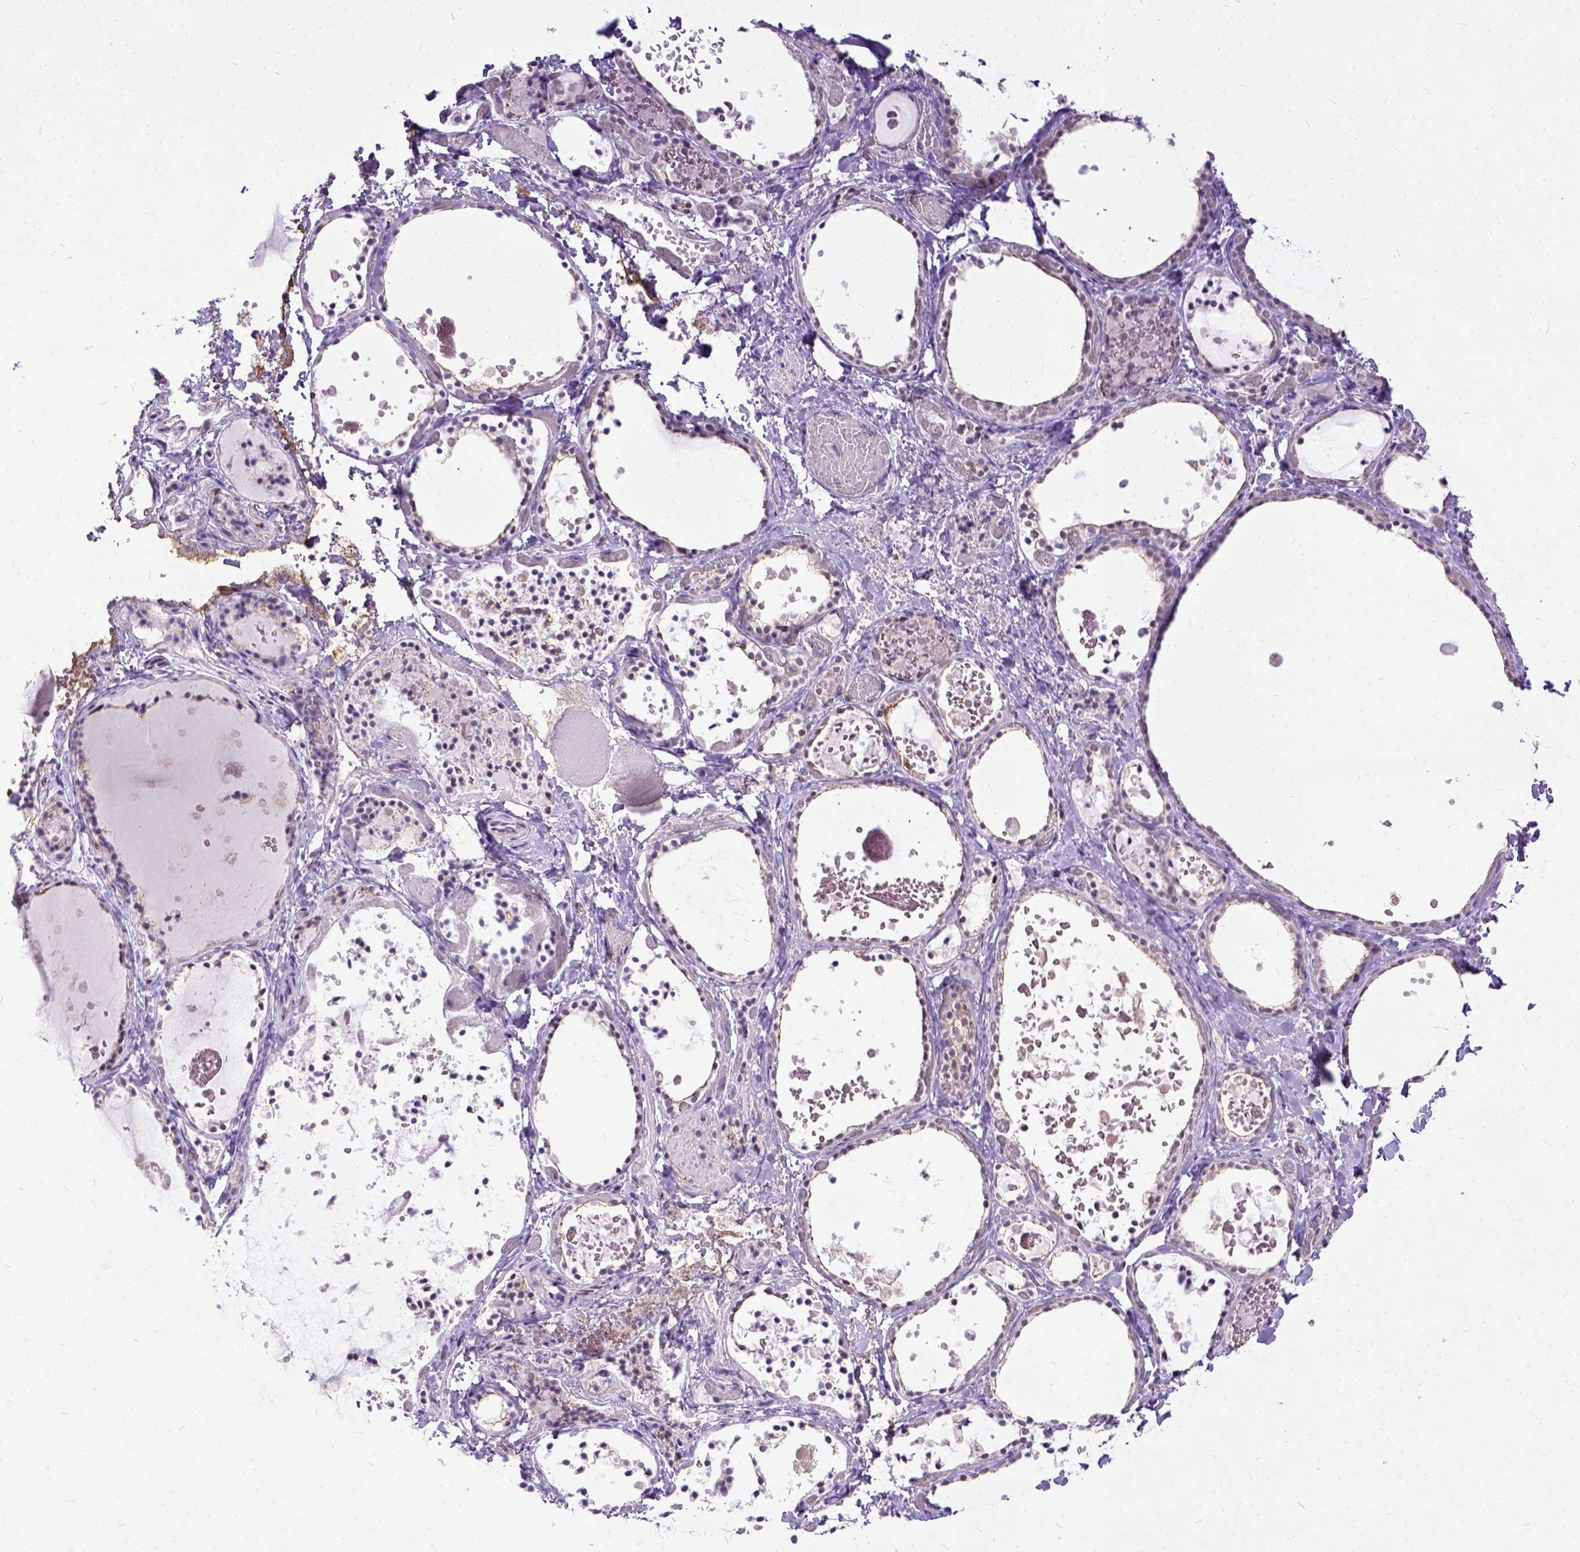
{"staining": {"intensity": "negative", "quantity": "none", "location": "none"}, "tissue": "thyroid gland", "cell_type": "Glandular cells", "image_type": "normal", "snomed": [{"axis": "morphology", "description": "Normal tissue, NOS"}, {"axis": "topography", "description": "Thyroid gland"}], "caption": "IHC photomicrograph of normal human thyroid gland stained for a protein (brown), which displays no positivity in glandular cells.", "gene": "ADGRF1", "patient": {"sex": "female", "age": 56}}